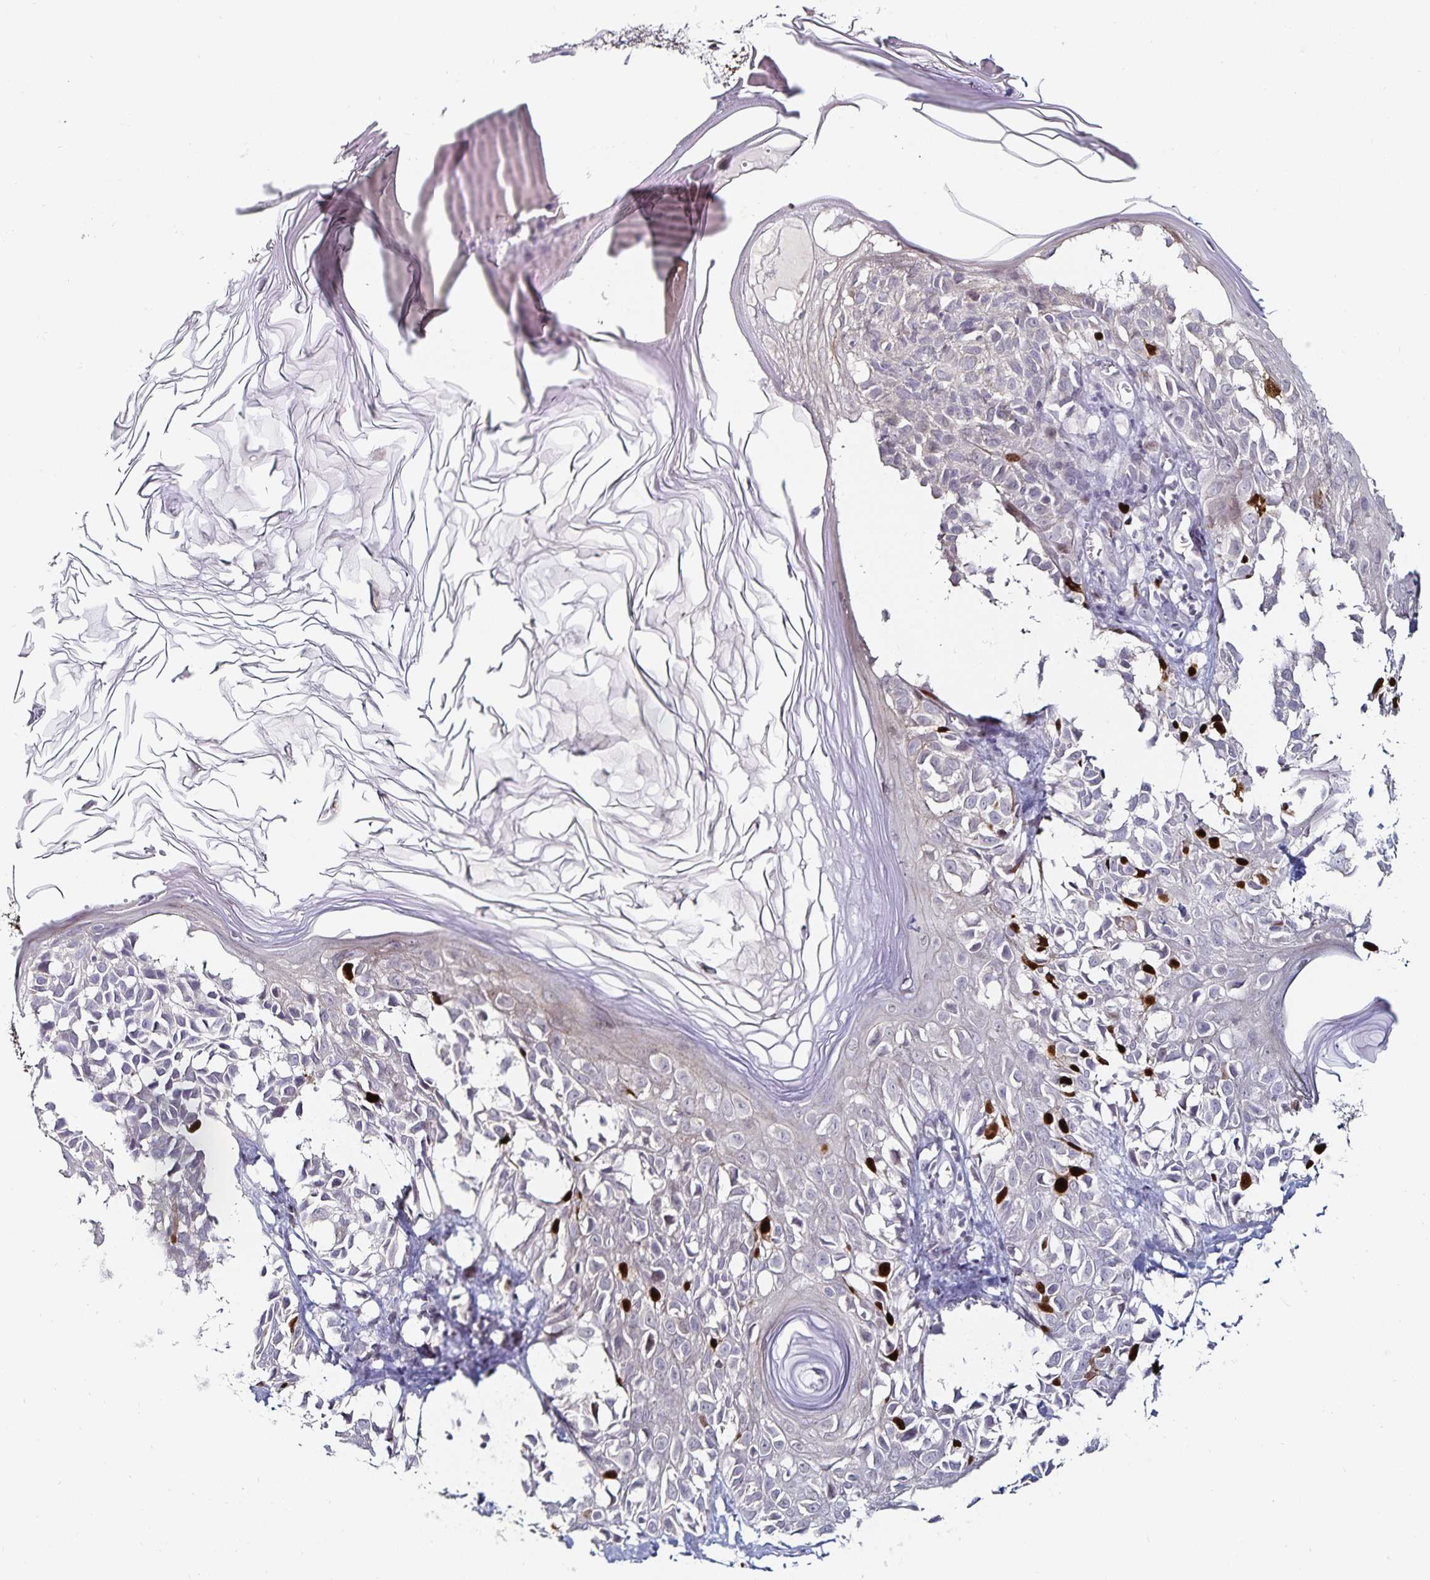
{"staining": {"intensity": "strong", "quantity": "<25%", "location": "nuclear"}, "tissue": "melanoma", "cell_type": "Tumor cells", "image_type": "cancer", "snomed": [{"axis": "morphology", "description": "Malignant melanoma, NOS"}, {"axis": "topography", "description": "Skin"}], "caption": "DAB immunohistochemical staining of malignant melanoma displays strong nuclear protein positivity in about <25% of tumor cells.", "gene": "ANLN", "patient": {"sex": "male", "age": 73}}